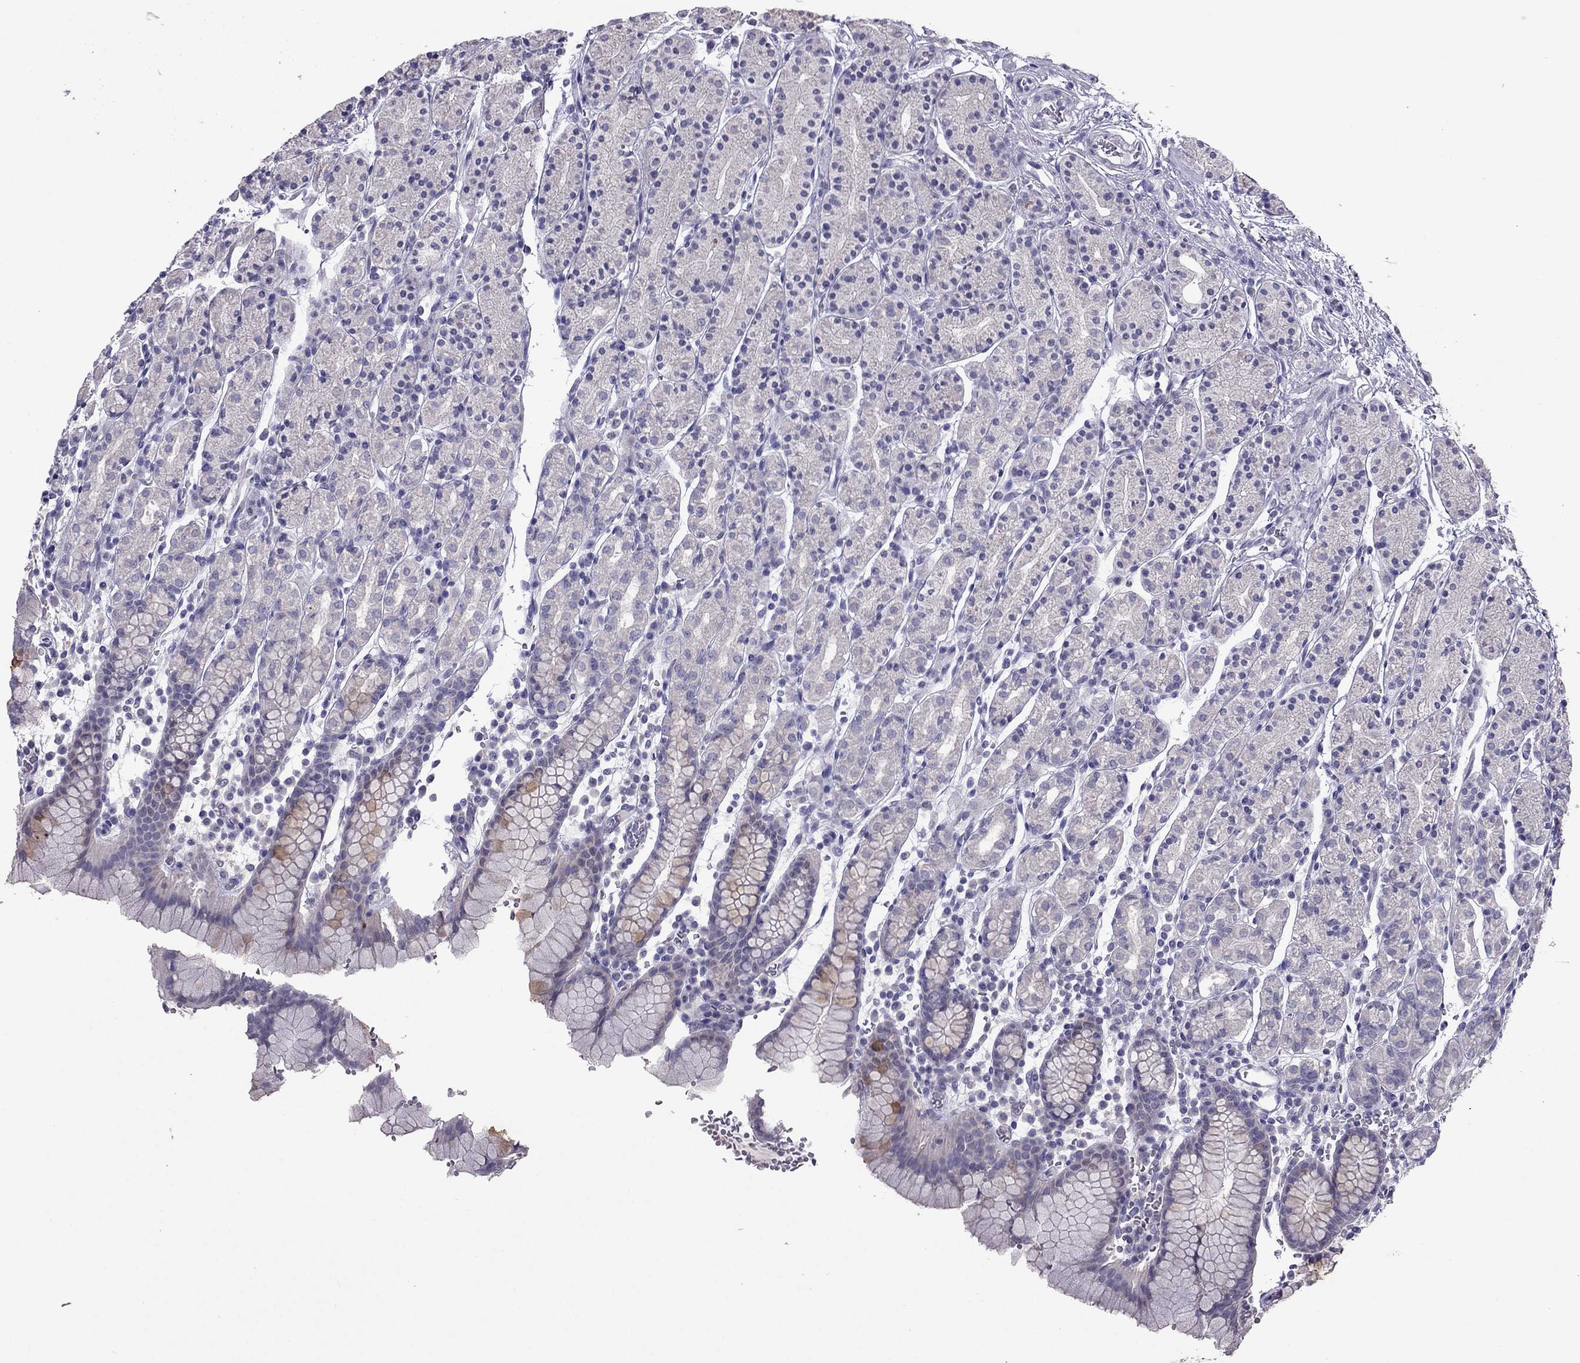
{"staining": {"intensity": "weak", "quantity": "<25%", "location": "cytoplasmic/membranous"}, "tissue": "stomach", "cell_type": "Glandular cells", "image_type": "normal", "snomed": [{"axis": "morphology", "description": "Normal tissue, NOS"}, {"axis": "topography", "description": "Stomach, upper"}, {"axis": "topography", "description": "Stomach"}], "caption": "A high-resolution histopathology image shows immunohistochemistry (IHC) staining of unremarkable stomach, which demonstrates no significant expression in glandular cells. (DAB immunohistochemistry (IHC) with hematoxylin counter stain).", "gene": "RGS8", "patient": {"sex": "male", "age": 62}}